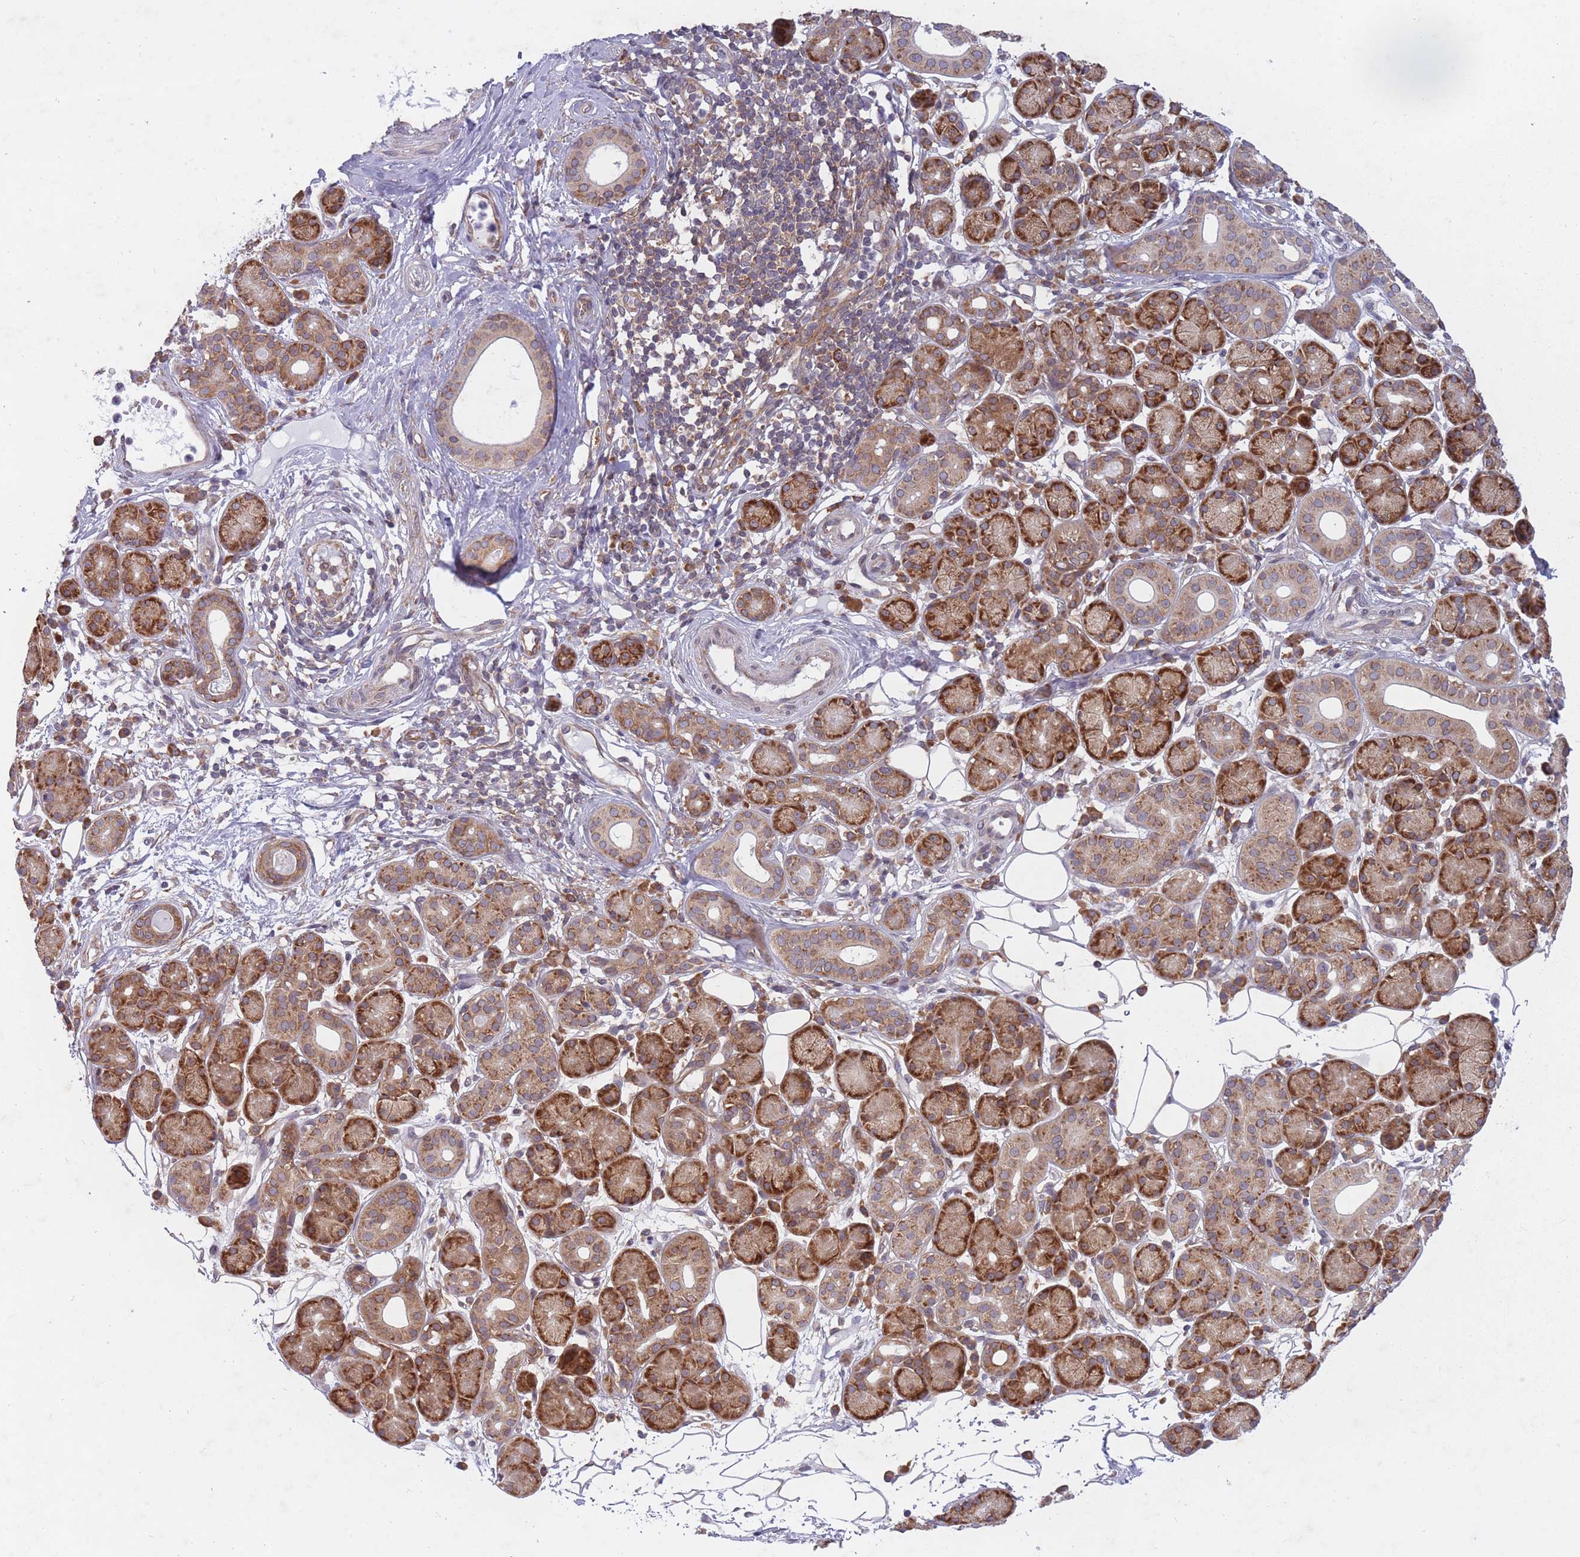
{"staining": {"intensity": "strong", "quantity": "25%-75%", "location": "cytoplasmic/membranous"}, "tissue": "salivary gland", "cell_type": "Glandular cells", "image_type": "normal", "snomed": [{"axis": "morphology", "description": "Squamous cell carcinoma, NOS"}, {"axis": "topography", "description": "Skin"}, {"axis": "topography", "description": "Head-Neck"}], "caption": "A brown stain shows strong cytoplasmic/membranous staining of a protein in glandular cells of benign human salivary gland. Using DAB (brown) and hematoxylin (blue) stains, captured at high magnification using brightfield microscopy.", "gene": "CCDC124", "patient": {"sex": "male", "age": 80}}